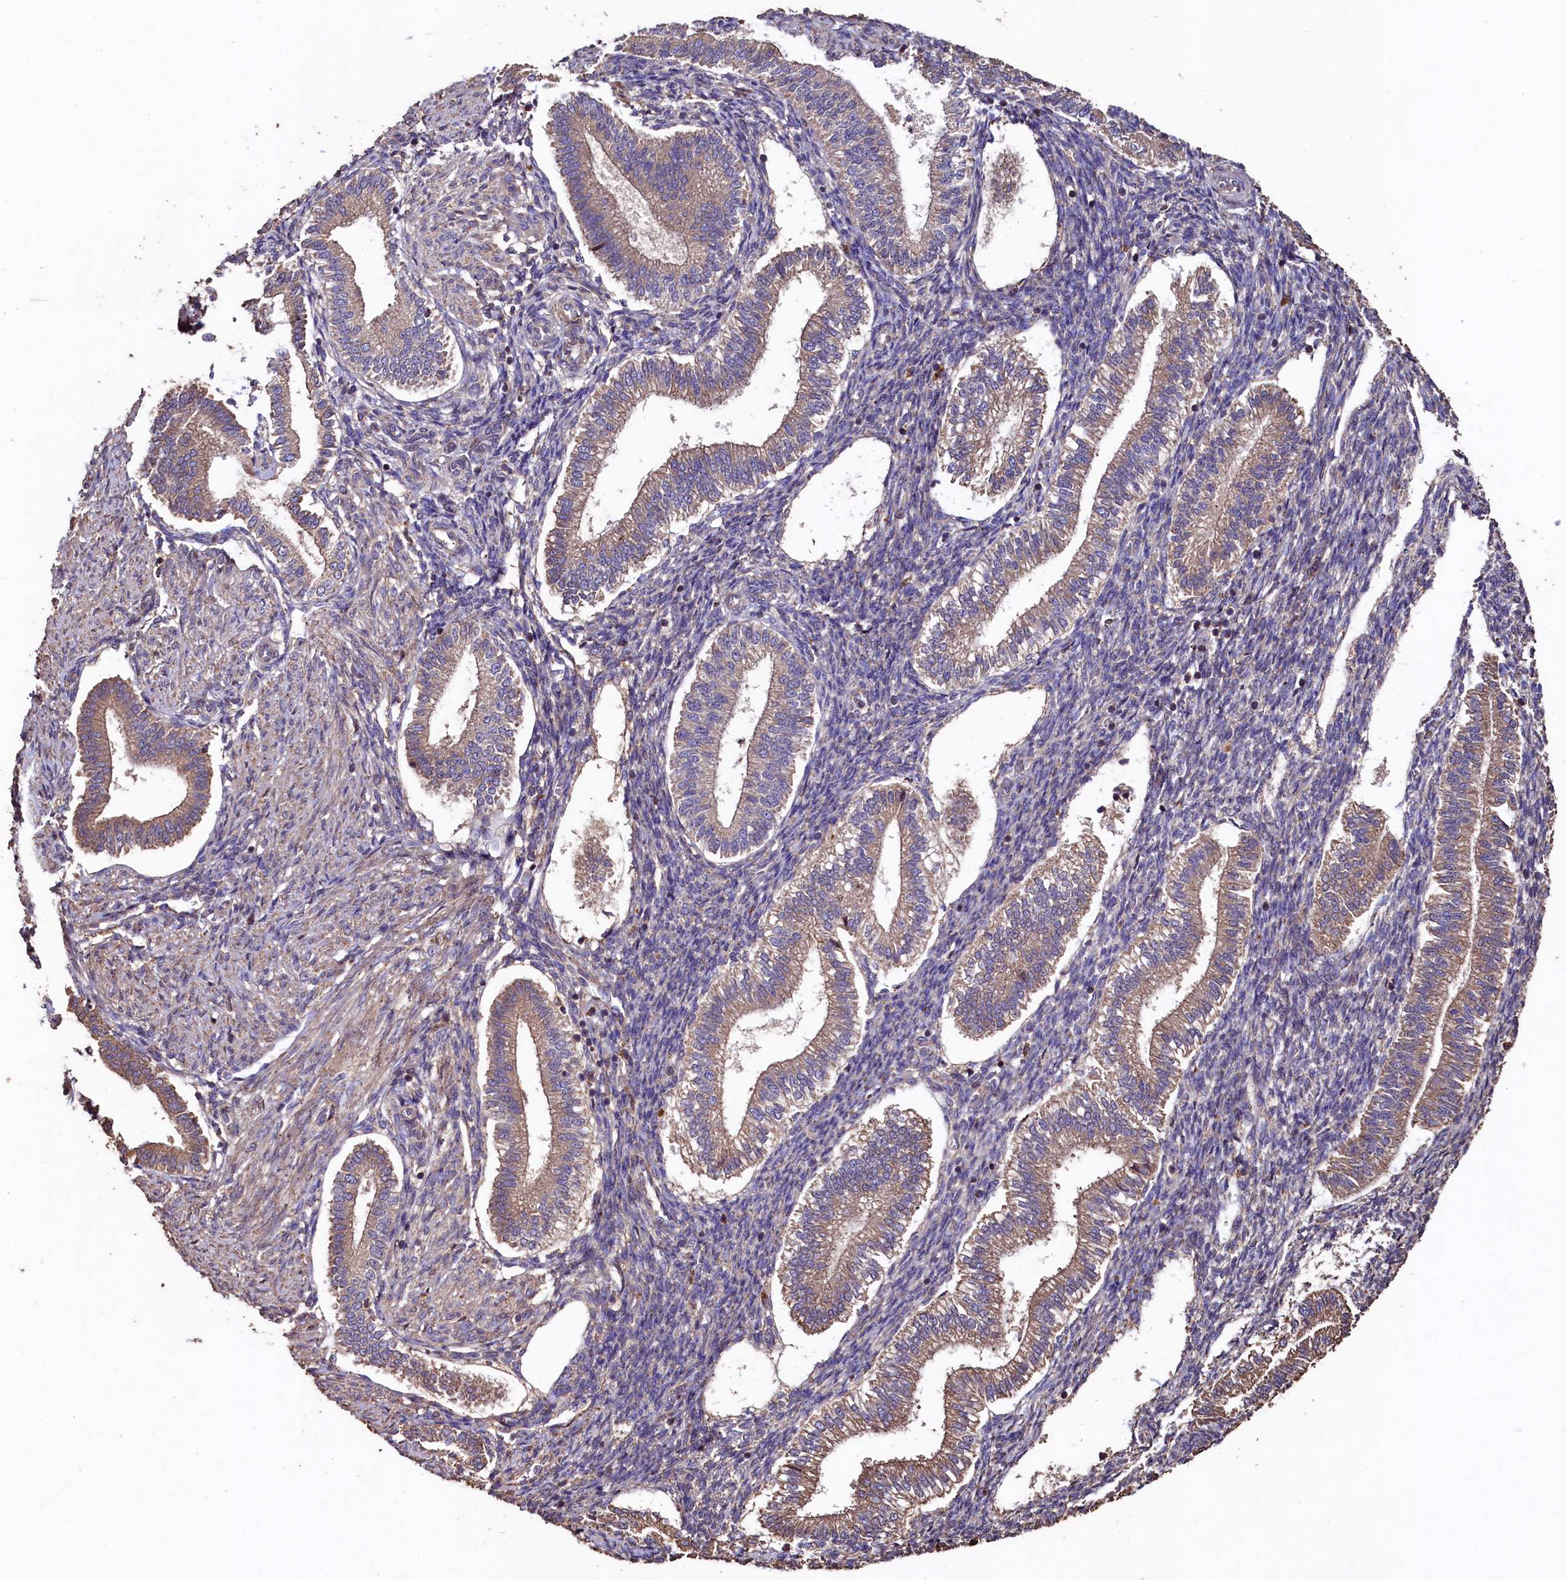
{"staining": {"intensity": "negative", "quantity": "none", "location": "none"}, "tissue": "endometrium", "cell_type": "Cells in endometrial stroma", "image_type": "normal", "snomed": [{"axis": "morphology", "description": "Normal tissue, NOS"}, {"axis": "topography", "description": "Endometrium"}], "caption": "Immunohistochemistry histopathology image of unremarkable endometrium stained for a protein (brown), which reveals no positivity in cells in endometrial stroma.", "gene": "TMEM98", "patient": {"sex": "female", "age": 24}}